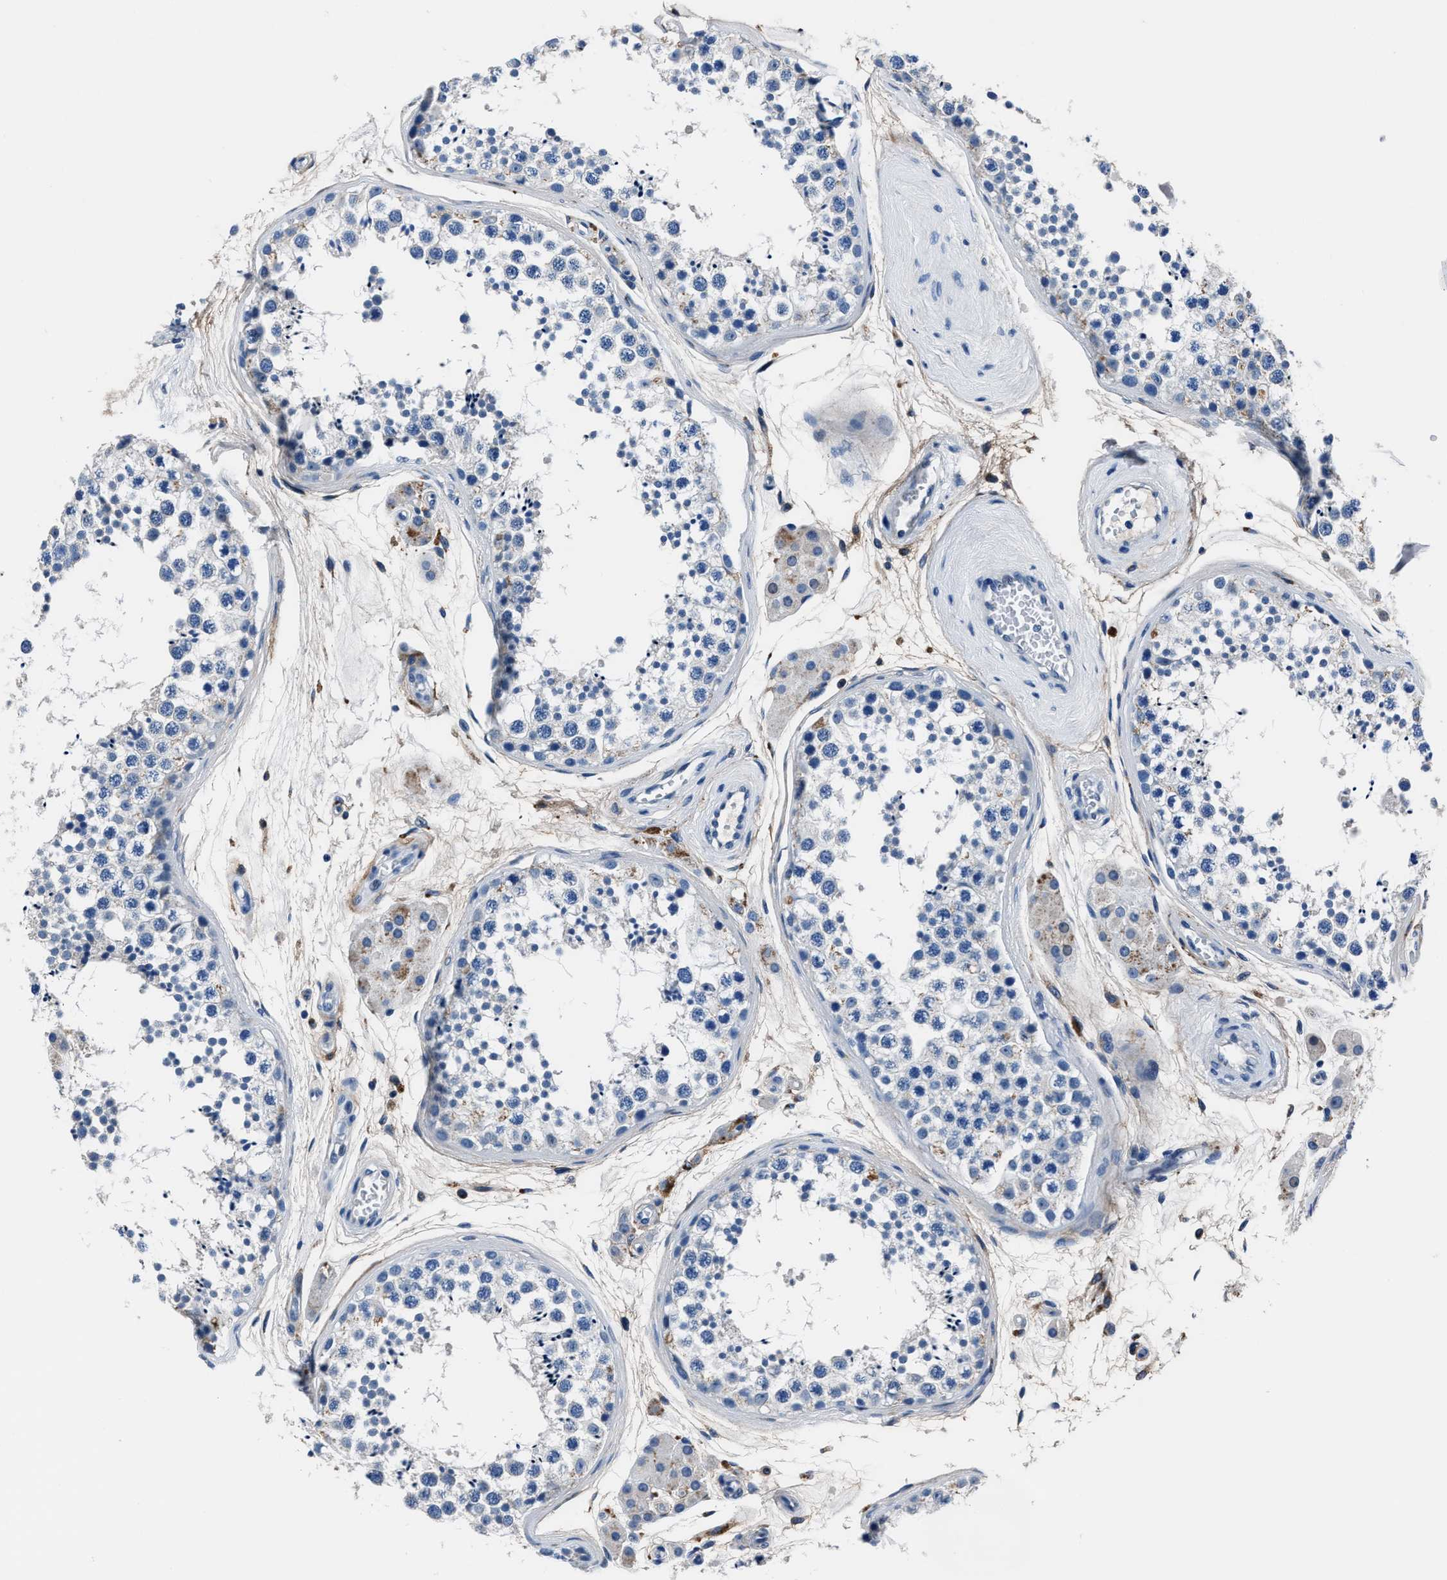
{"staining": {"intensity": "negative", "quantity": "none", "location": "none"}, "tissue": "testis", "cell_type": "Cells in seminiferous ducts", "image_type": "normal", "snomed": [{"axis": "morphology", "description": "Normal tissue, NOS"}, {"axis": "topography", "description": "Testis"}], "caption": "Immunohistochemistry image of normal testis: testis stained with DAB shows no significant protein expression in cells in seminiferous ducts. The staining was performed using DAB to visualize the protein expression in brown, while the nuclei were stained in blue with hematoxylin (Magnification: 20x).", "gene": "FGL2", "patient": {"sex": "male", "age": 56}}